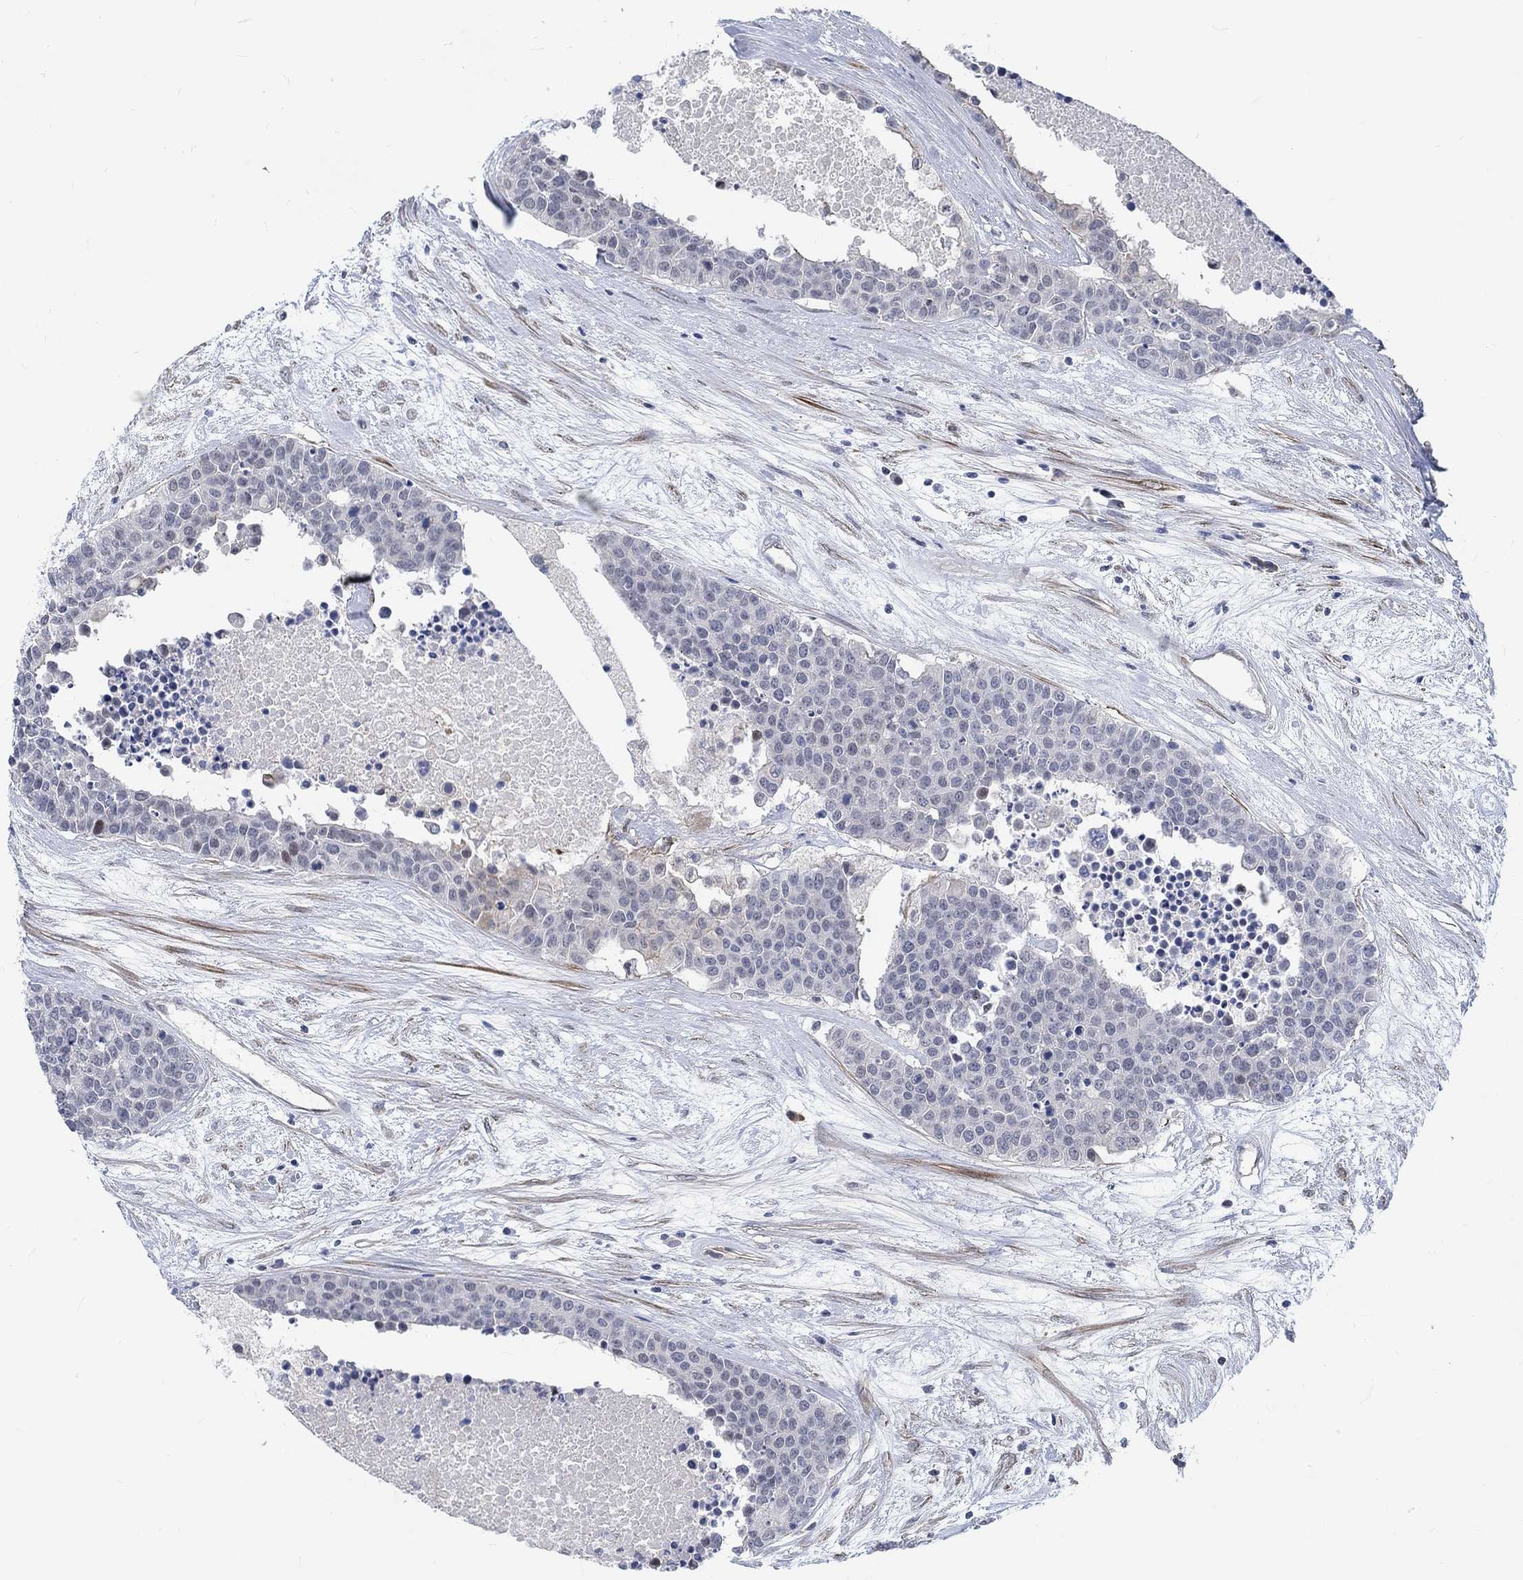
{"staining": {"intensity": "weak", "quantity": "<25%", "location": "nuclear"}, "tissue": "carcinoid", "cell_type": "Tumor cells", "image_type": "cancer", "snomed": [{"axis": "morphology", "description": "Carcinoid, malignant, NOS"}, {"axis": "topography", "description": "Colon"}], "caption": "DAB immunohistochemical staining of human carcinoid exhibits no significant positivity in tumor cells.", "gene": "KCNH8", "patient": {"sex": "male", "age": 81}}